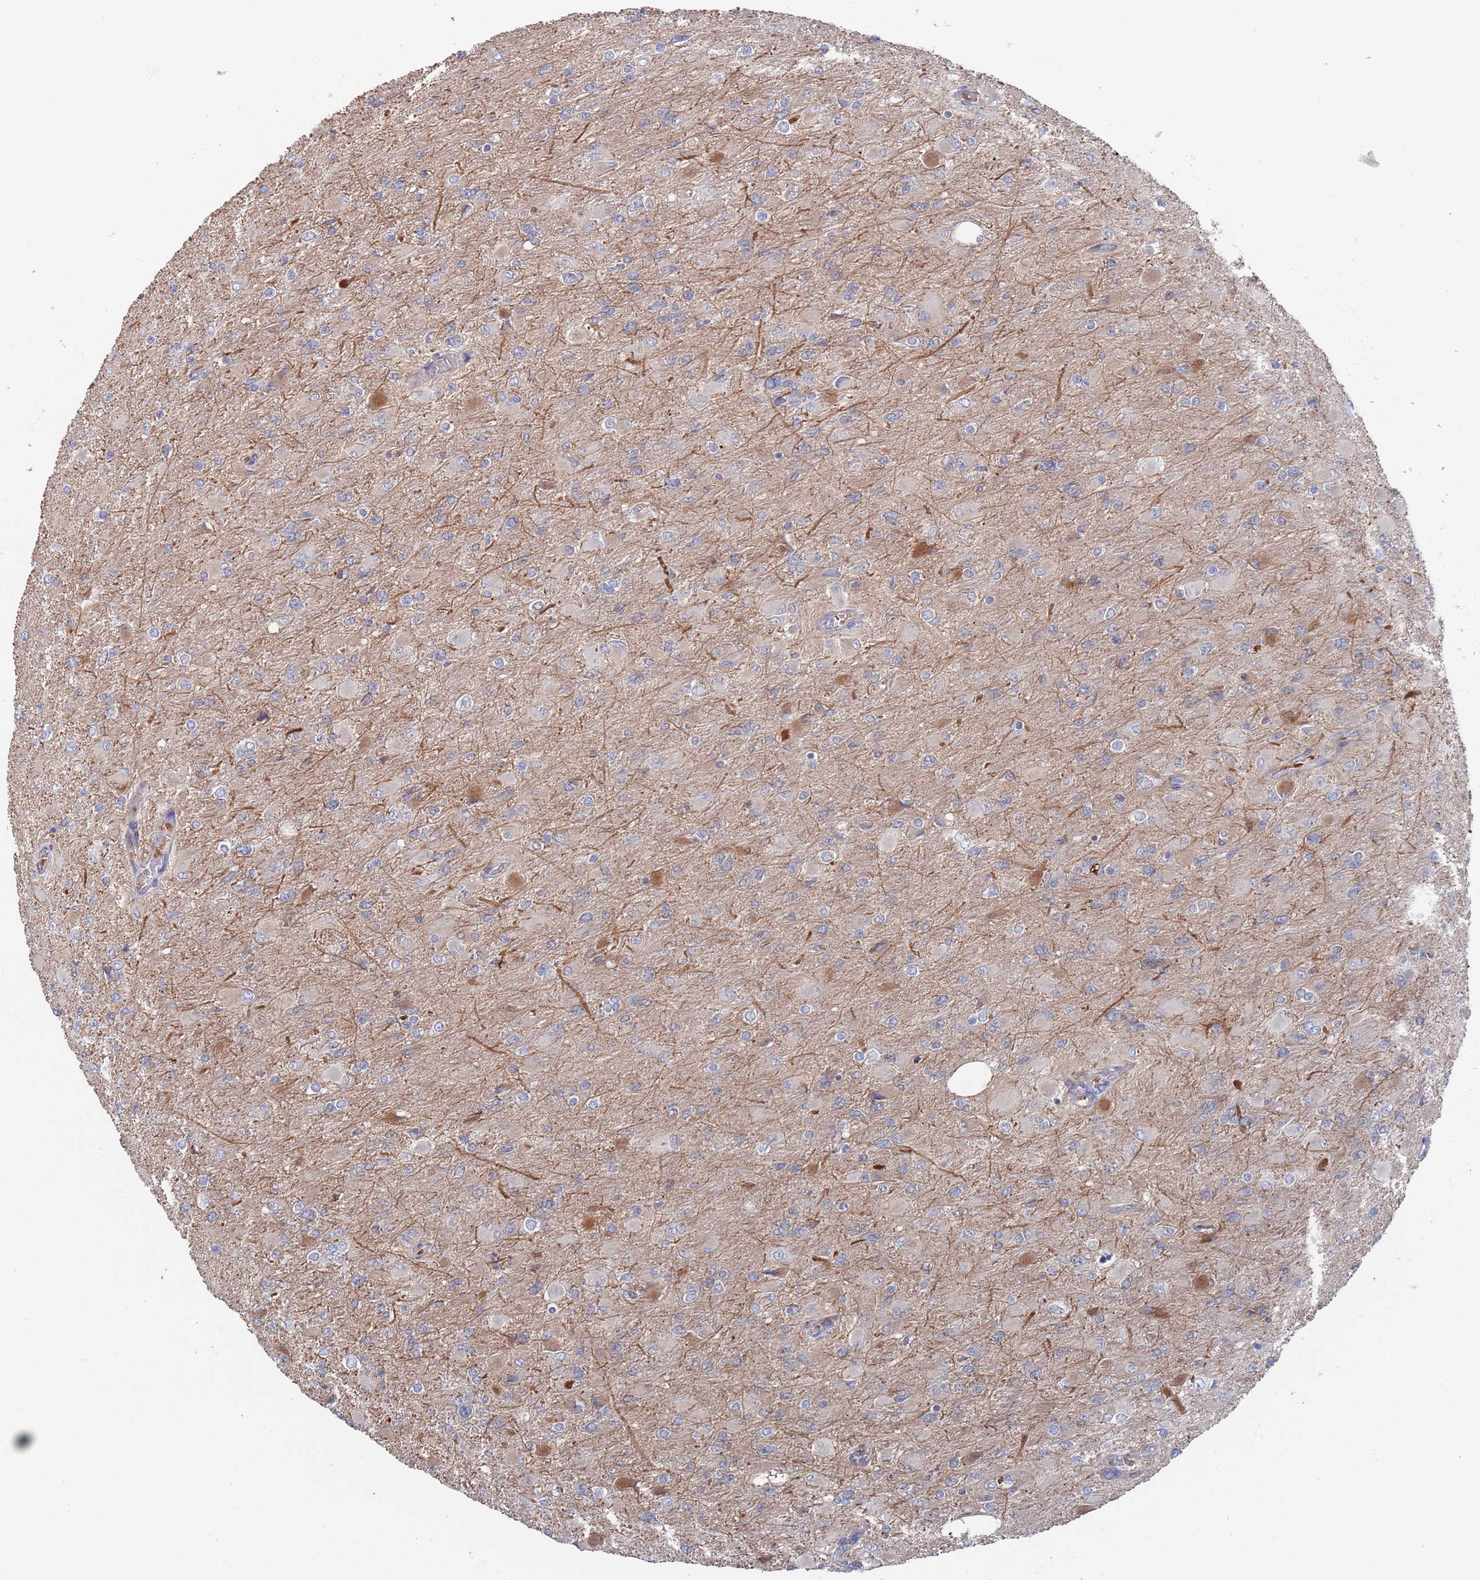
{"staining": {"intensity": "negative", "quantity": "none", "location": "none"}, "tissue": "glioma", "cell_type": "Tumor cells", "image_type": "cancer", "snomed": [{"axis": "morphology", "description": "Glioma, malignant, High grade"}, {"axis": "topography", "description": "Cerebral cortex"}], "caption": "A high-resolution photomicrograph shows immunohistochemistry (IHC) staining of glioma, which displays no significant expression in tumor cells.", "gene": "PLEKHA4", "patient": {"sex": "female", "age": 36}}